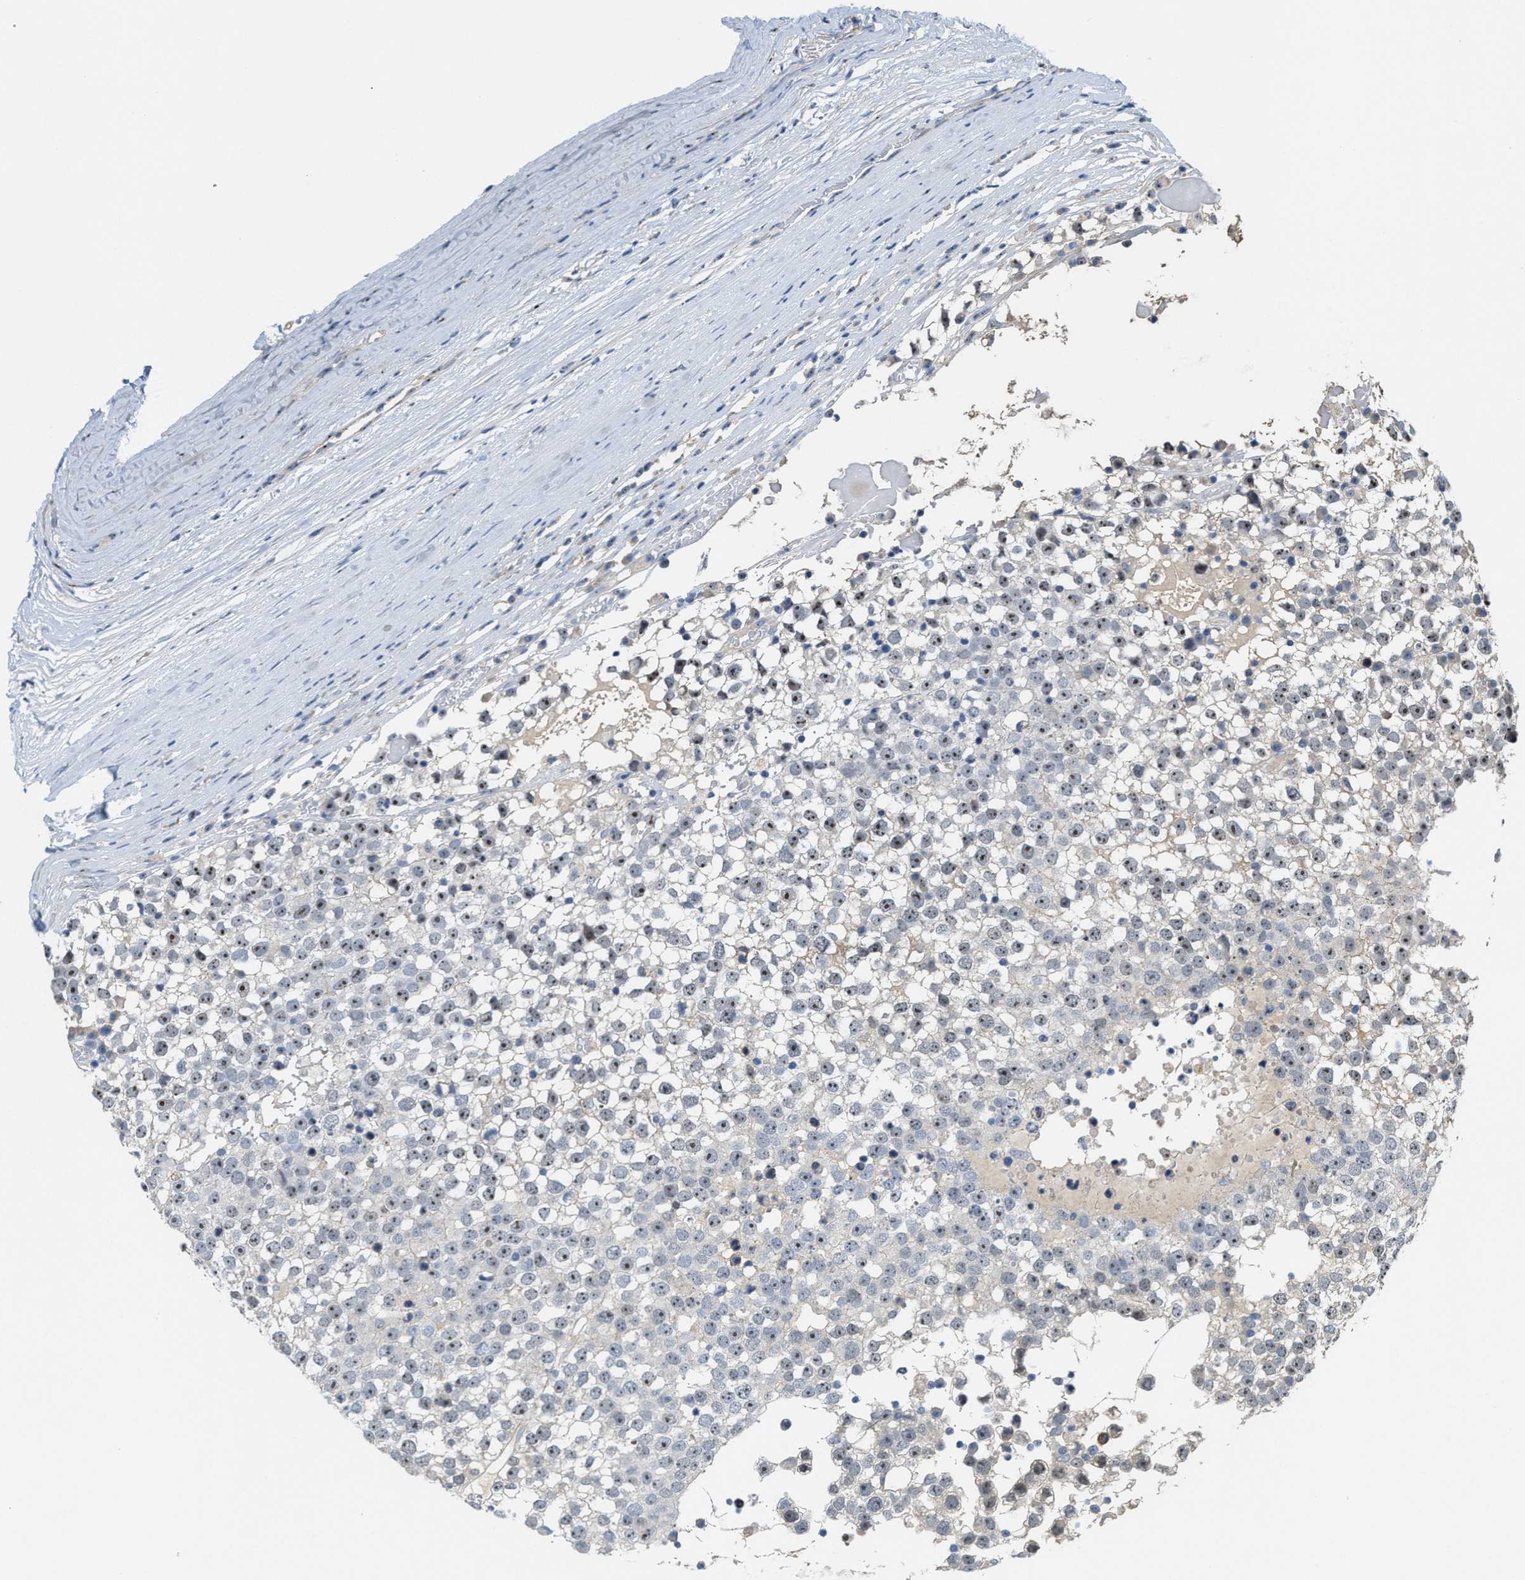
{"staining": {"intensity": "moderate", "quantity": "25%-75%", "location": "nuclear"}, "tissue": "testis cancer", "cell_type": "Tumor cells", "image_type": "cancer", "snomed": [{"axis": "morphology", "description": "Seminoma, NOS"}, {"axis": "topography", "description": "Testis"}], "caption": "Protein staining of testis cancer tissue demonstrates moderate nuclear expression in about 25%-75% of tumor cells.", "gene": "ZNF783", "patient": {"sex": "male", "age": 65}}